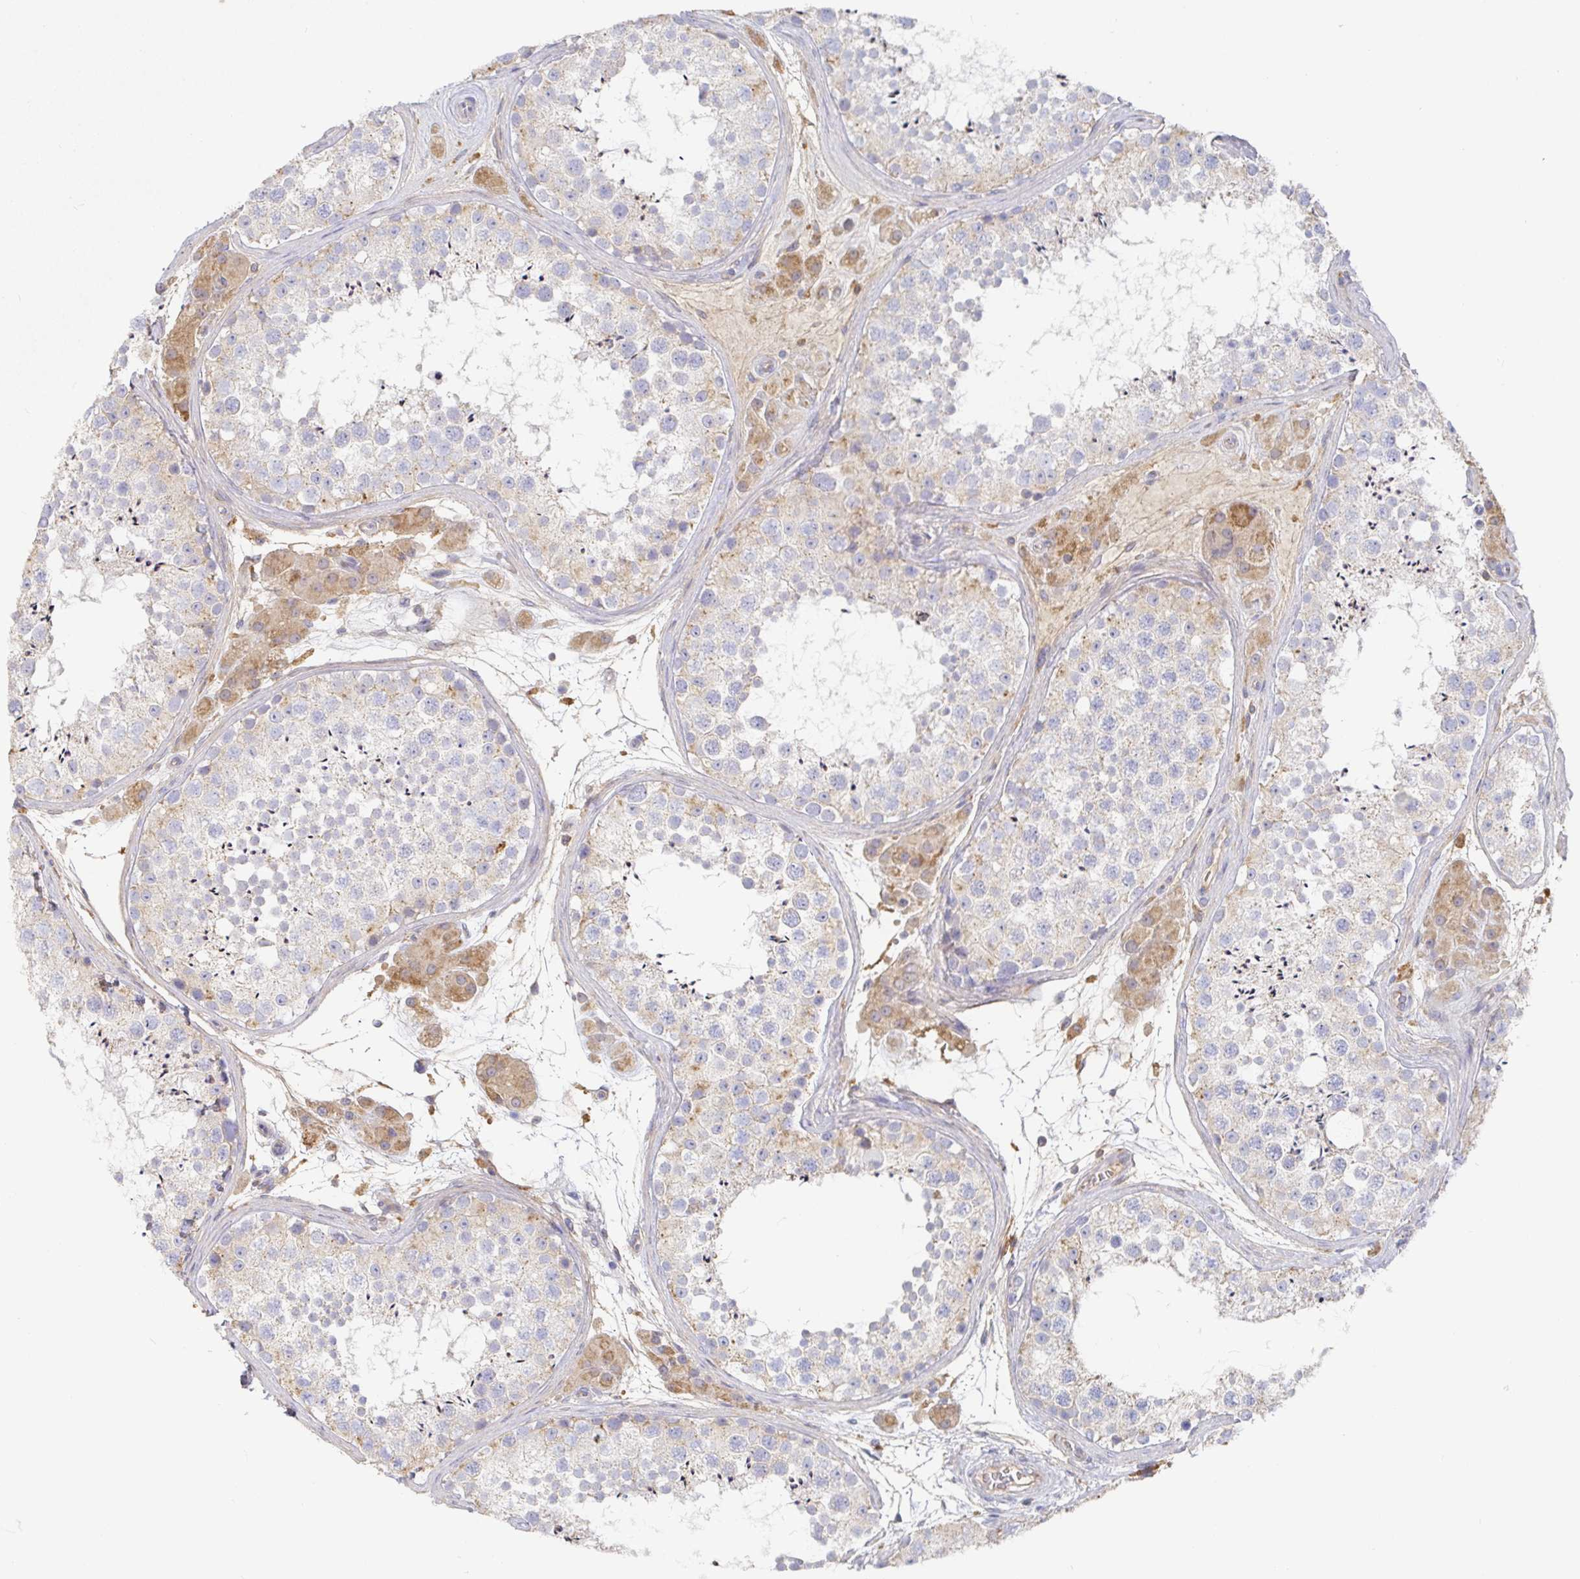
{"staining": {"intensity": "weak", "quantity": "25%-75%", "location": "cytoplasmic/membranous"}, "tissue": "testis", "cell_type": "Cells in seminiferous ducts", "image_type": "normal", "snomed": [{"axis": "morphology", "description": "Normal tissue, NOS"}, {"axis": "topography", "description": "Testis"}], "caption": "Immunohistochemistry (DAB) staining of benign human testis demonstrates weak cytoplasmic/membranous protein staining in approximately 25%-75% of cells in seminiferous ducts. (Stains: DAB in brown, nuclei in blue, Microscopy: brightfield microscopy at high magnification).", "gene": "IRAK2", "patient": {"sex": "male", "age": 41}}